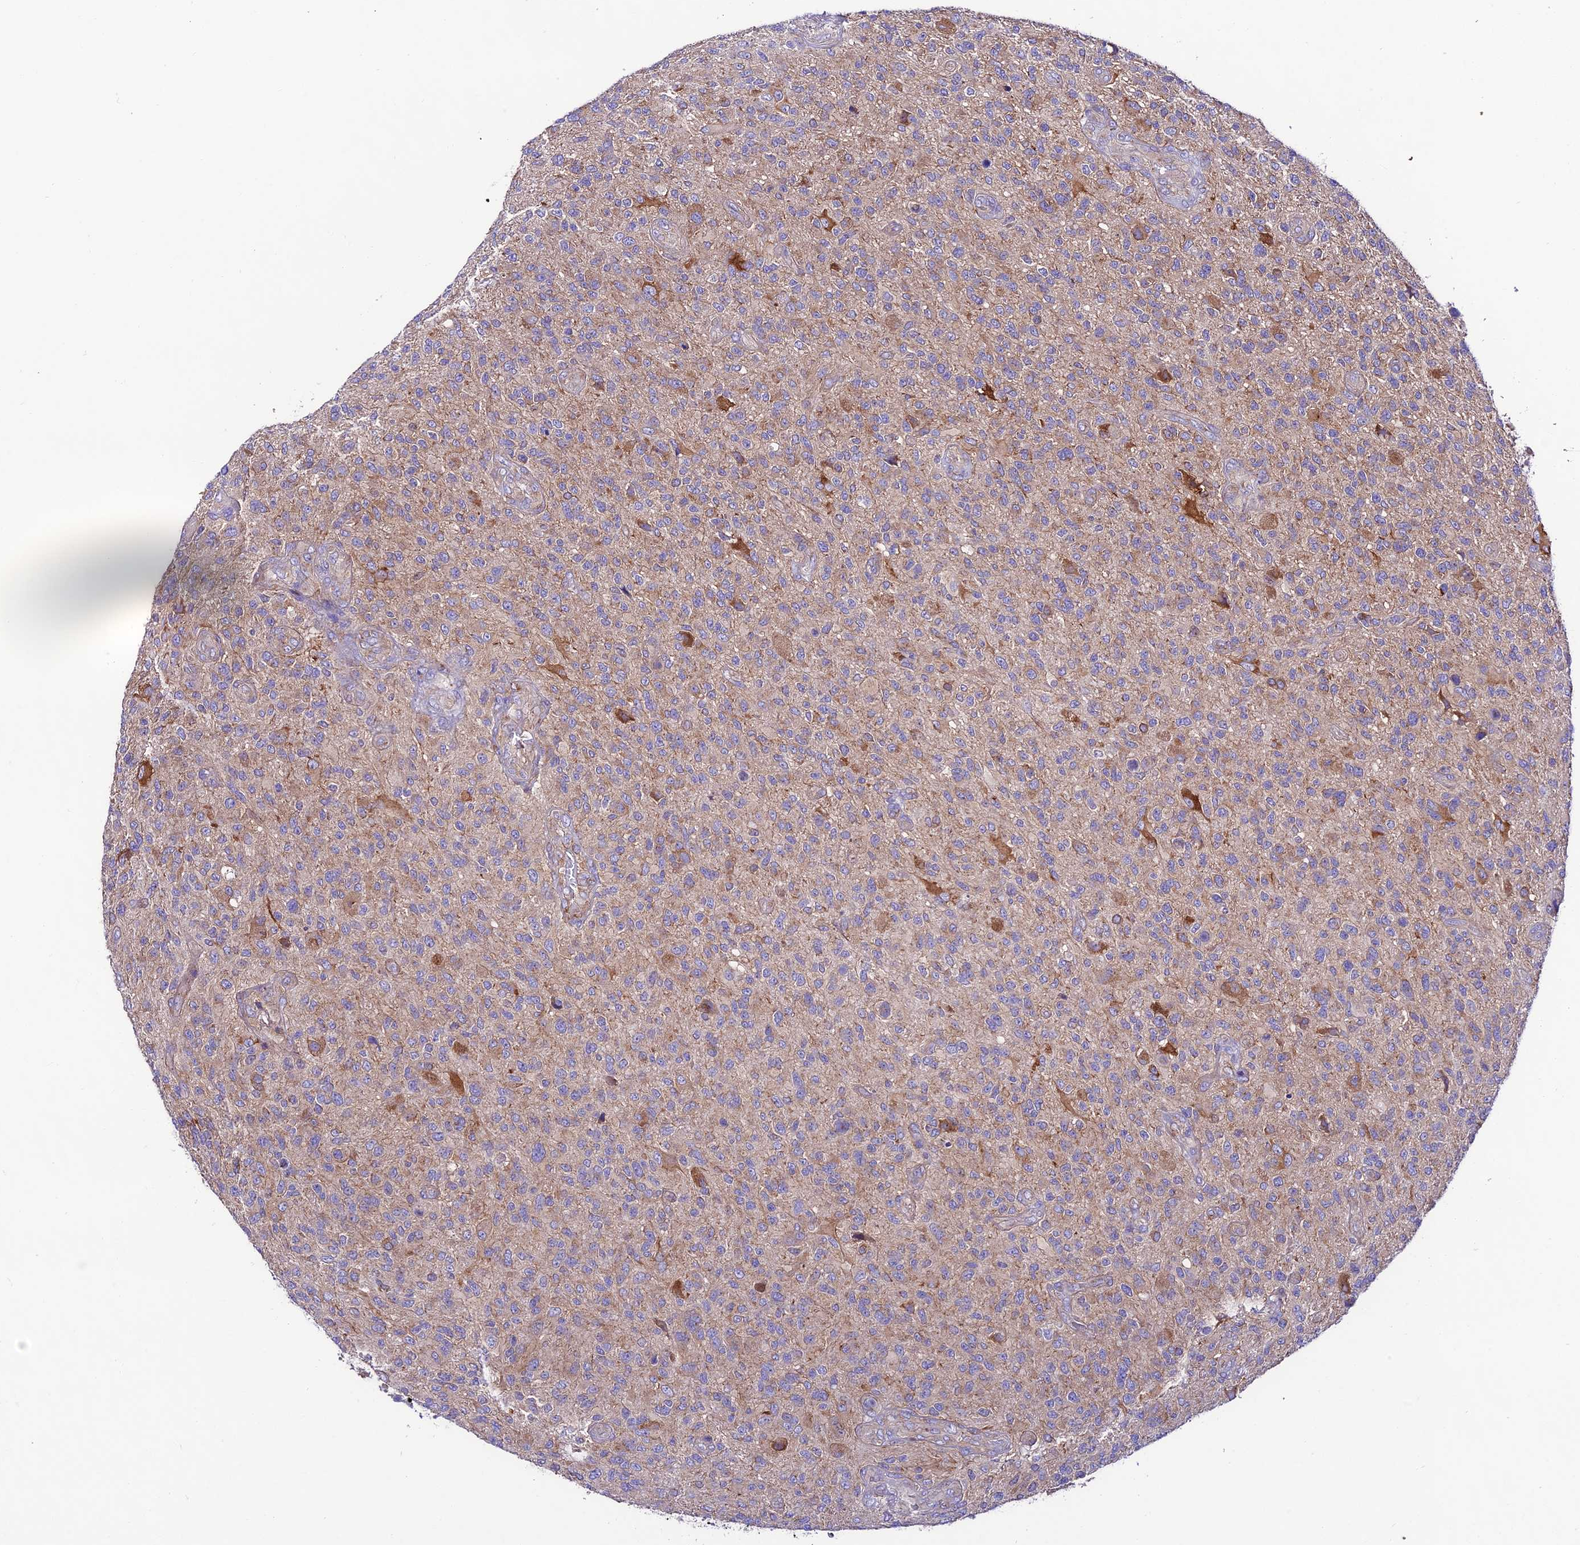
{"staining": {"intensity": "weak", "quantity": "<25%", "location": "cytoplasmic/membranous"}, "tissue": "glioma", "cell_type": "Tumor cells", "image_type": "cancer", "snomed": [{"axis": "morphology", "description": "Glioma, malignant, High grade"}, {"axis": "topography", "description": "Brain"}], "caption": "Protein analysis of glioma demonstrates no significant positivity in tumor cells. (DAB (3,3'-diaminobenzidine) IHC visualized using brightfield microscopy, high magnification).", "gene": "LACTB2", "patient": {"sex": "male", "age": 47}}